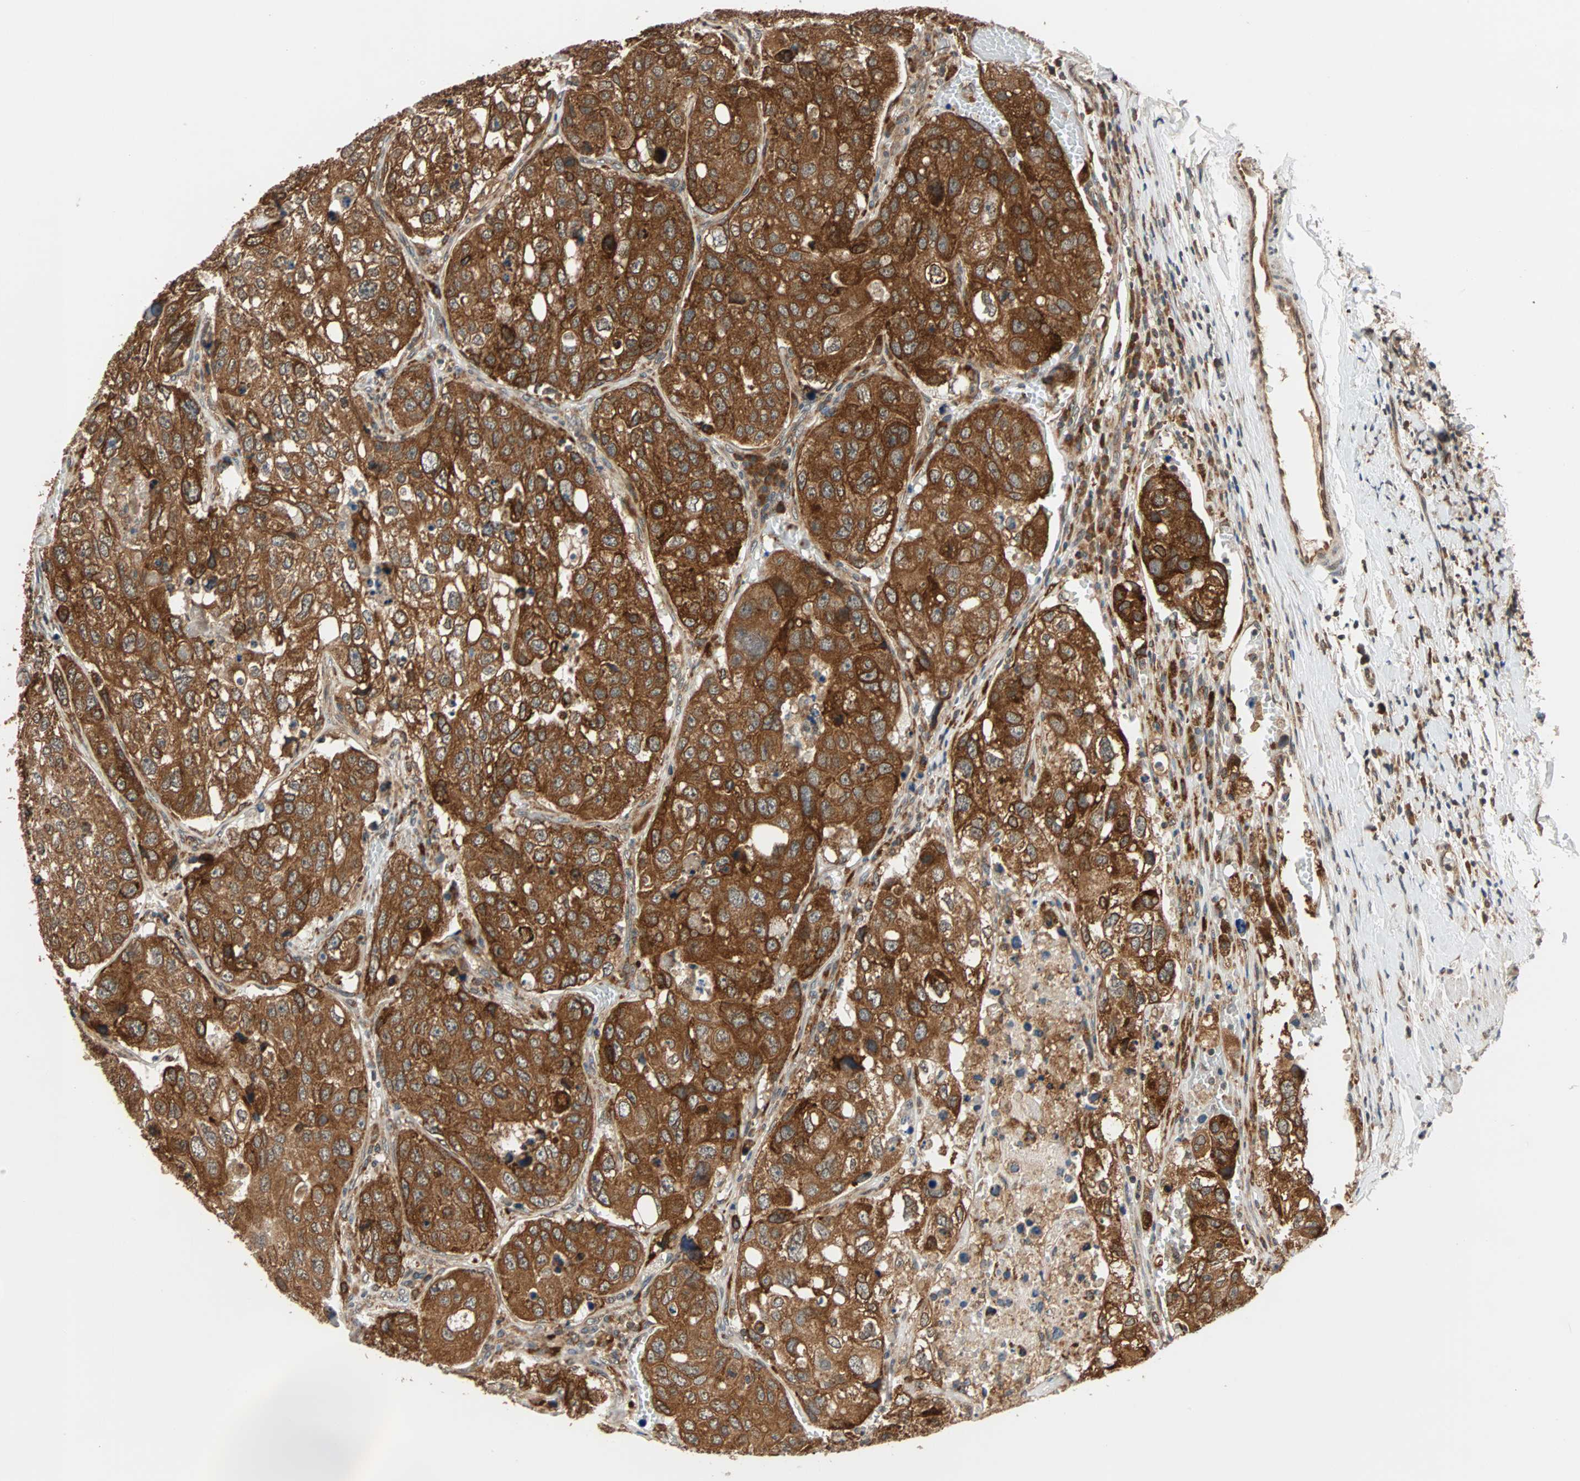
{"staining": {"intensity": "strong", "quantity": ">75%", "location": "cytoplasmic/membranous"}, "tissue": "urothelial cancer", "cell_type": "Tumor cells", "image_type": "cancer", "snomed": [{"axis": "morphology", "description": "Urothelial carcinoma, High grade"}, {"axis": "topography", "description": "Lymph node"}, {"axis": "topography", "description": "Urinary bladder"}], "caption": "Human urothelial carcinoma (high-grade) stained with a protein marker displays strong staining in tumor cells.", "gene": "AUP1", "patient": {"sex": "male", "age": 51}}